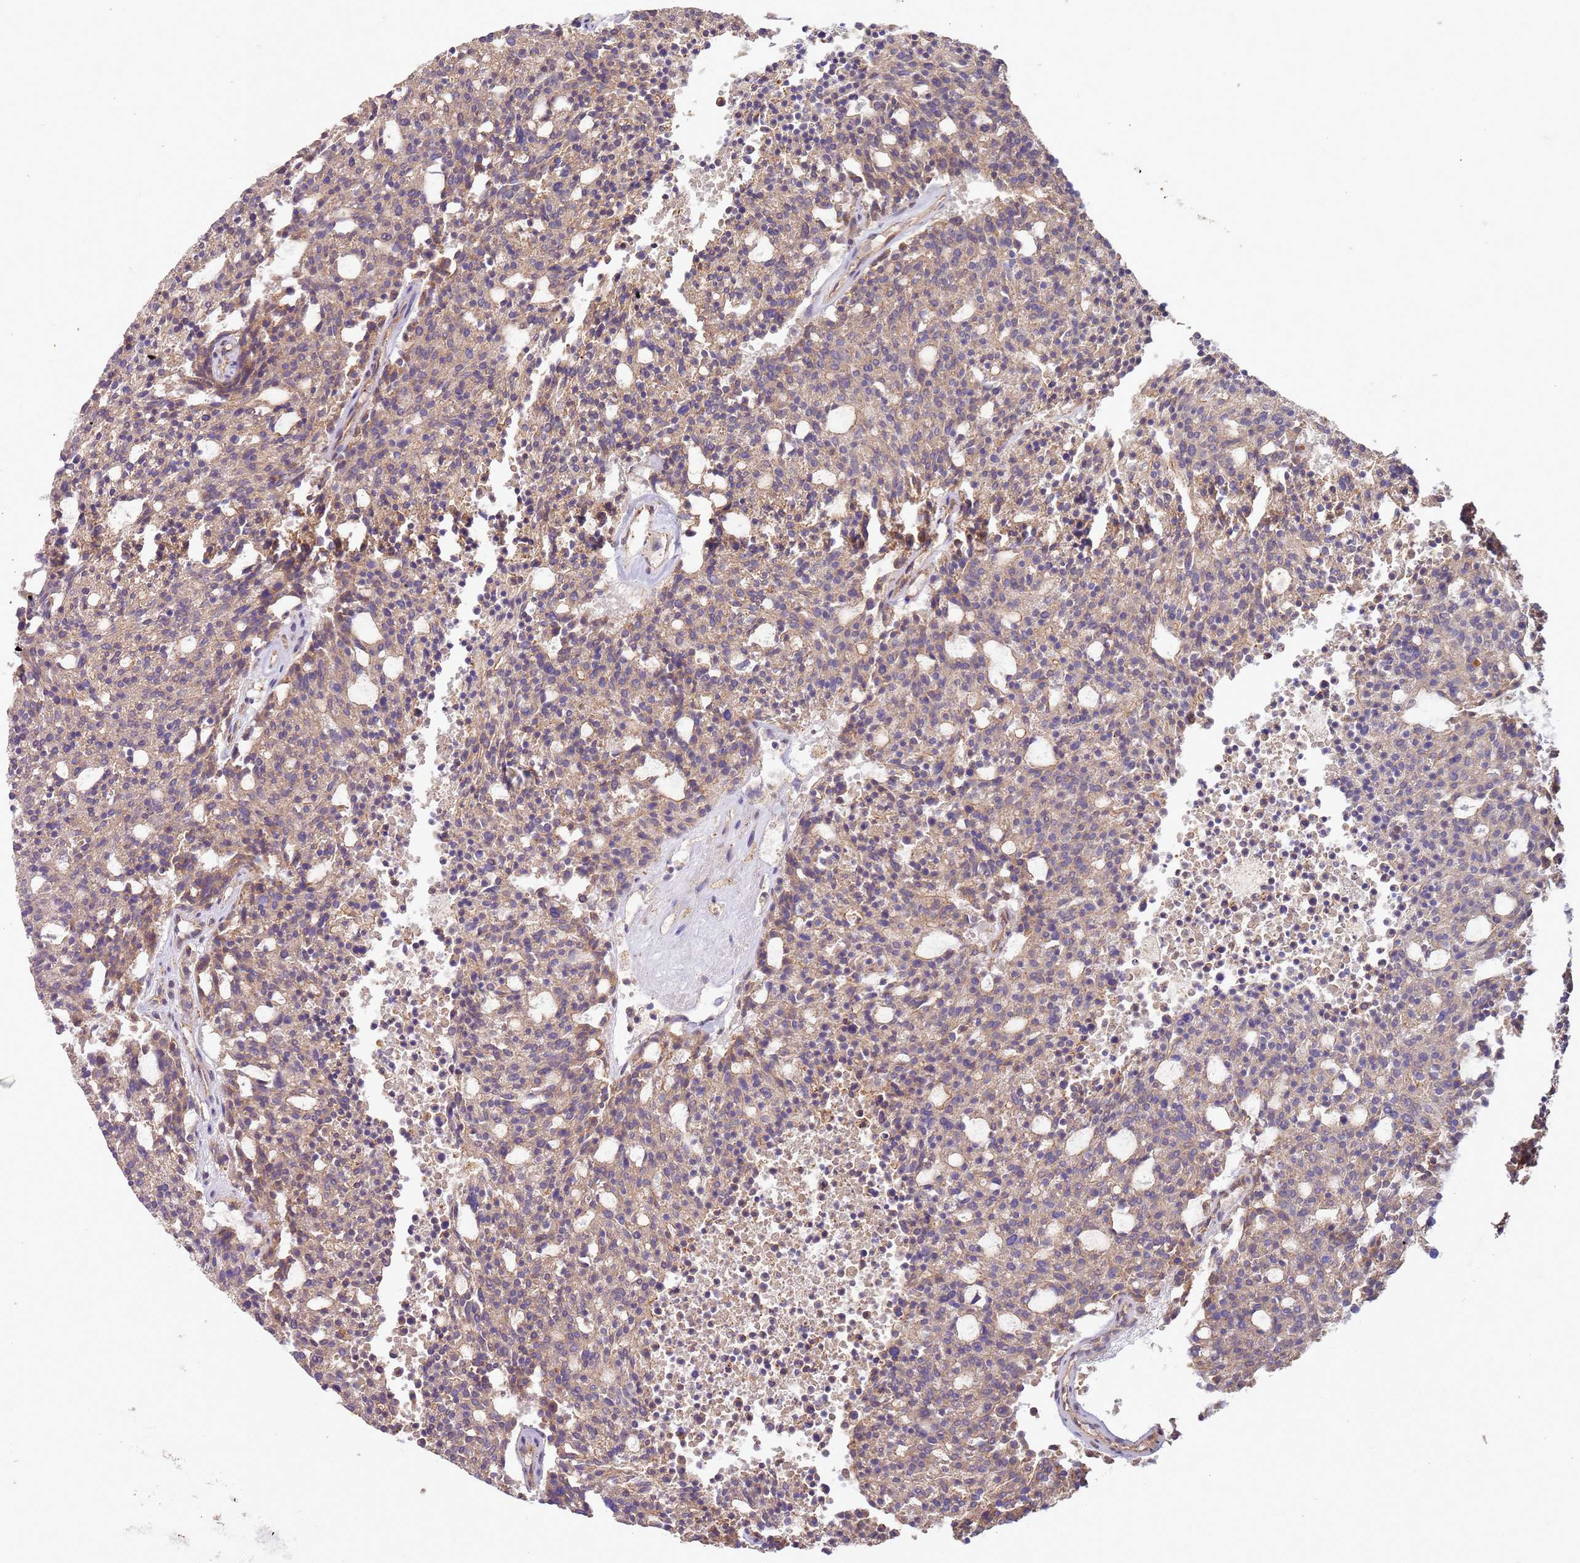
{"staining": {"intensity": "weak", "quantity": "25%-75%", "location": "cytoplasmic/membranous"}, "tissue": "carcinoid", "cell_type": "Tumor cells", "image_type": "cancer", "snomed": [{"axis": "morphology", "description": "Carcinoid, malignant, NOS"}, {"axis": "topography", "description": "Pancreas"}], "caption": "The histopathology image demonstrates a brown stain indicating the presence of a protein in the cytoplasmic/membranous of tumor cells in carcinoid (malignant).", "gene": "RMND5A", "patient": {"sex": "female", "age": 54}}